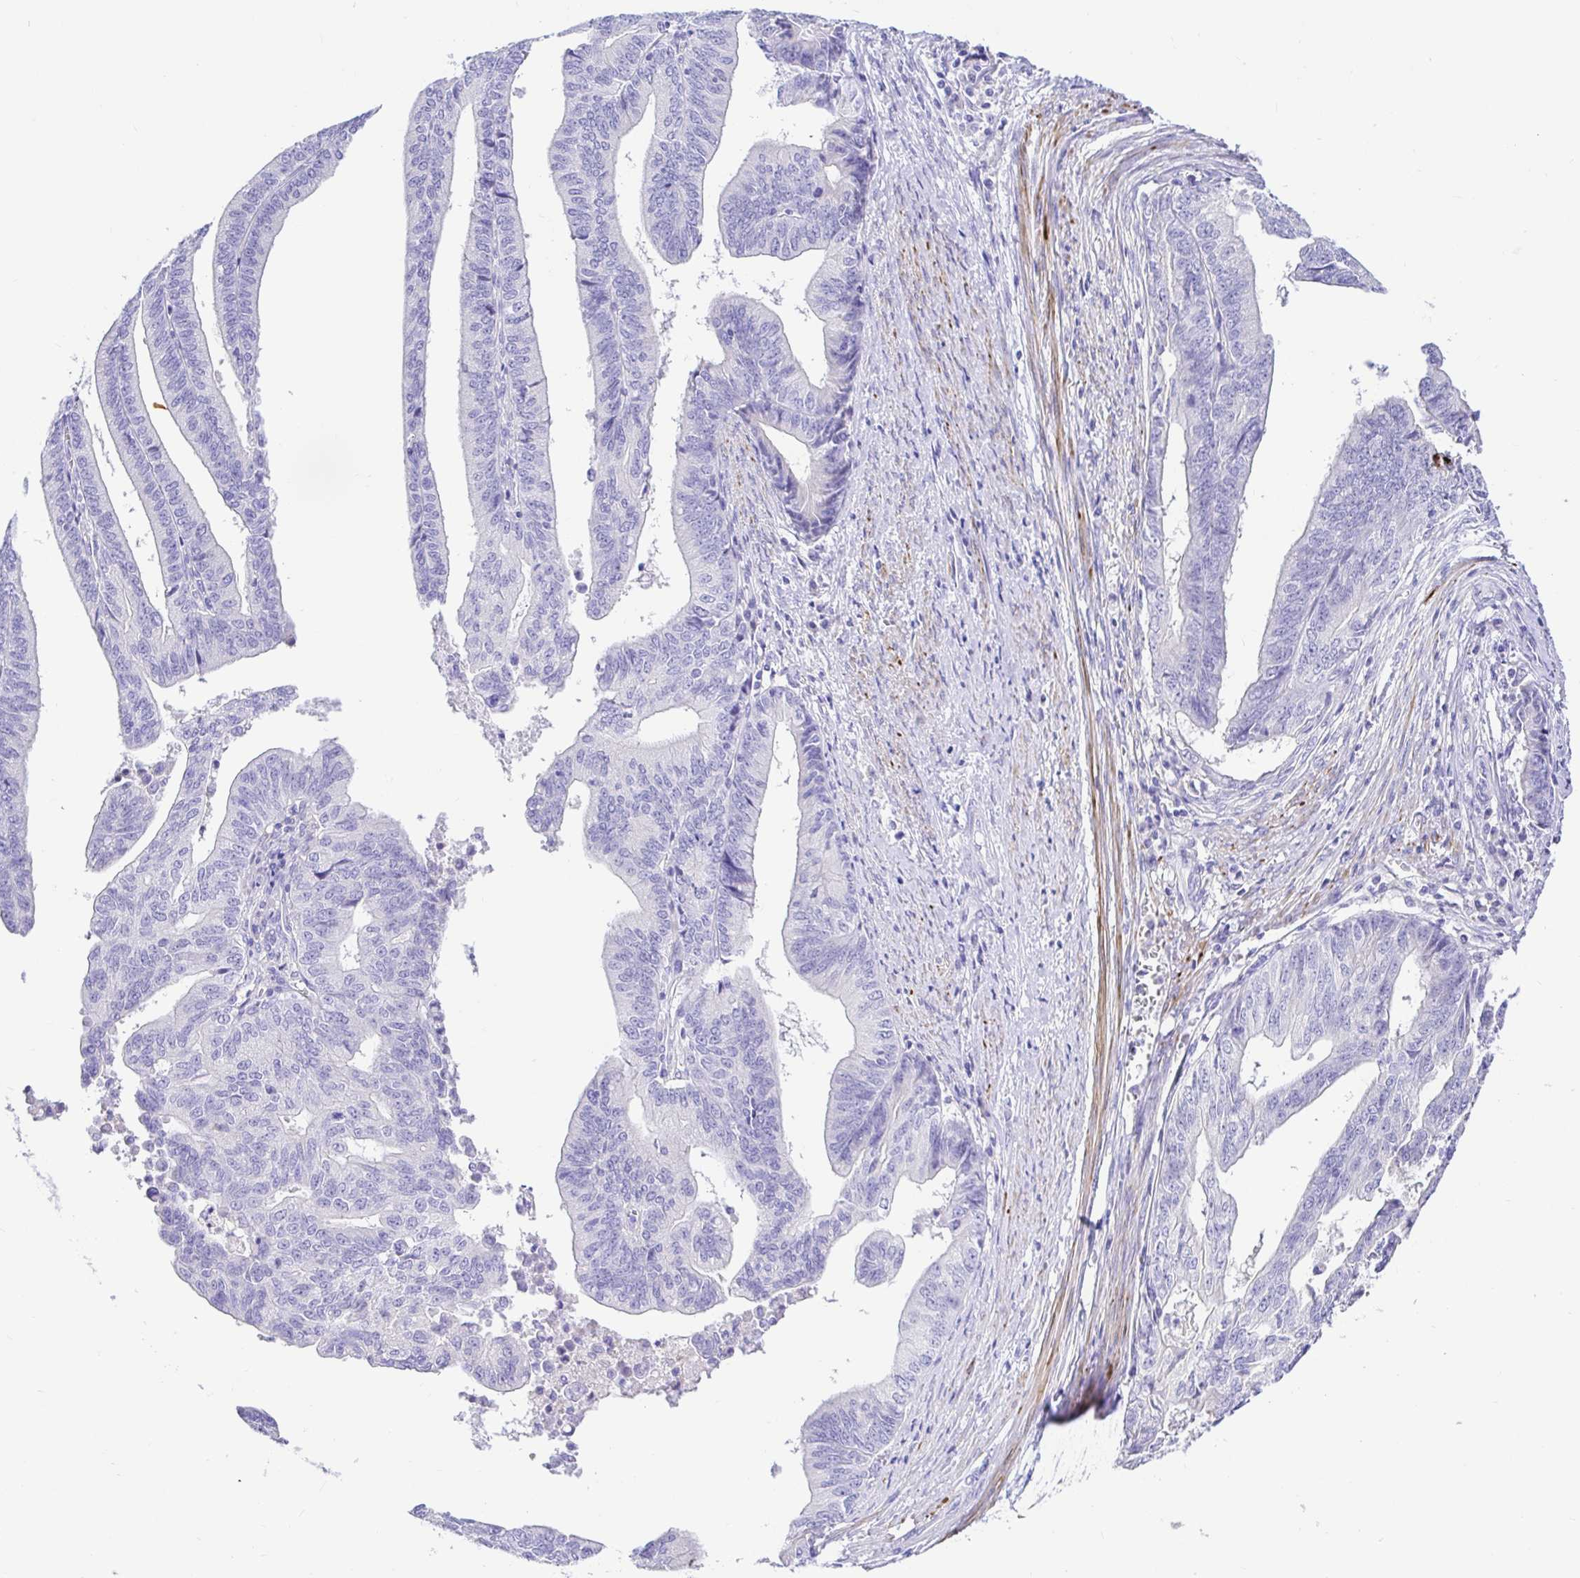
{"staining": {"intensity": "negative", "quantity": "none", "location": "none"}, "tissue": "endometrial cancer", "cell_type": "Tumor cells", "image_type": "cancer", "snomed": [{"axis": "morphology", "description": "Adenocarcinoma, NOS"}, {"axis": "topography", "description": "Endometrium"}], "caption": "Immunohistochemistry histopathology image of neoplastic tissue: human adenocarcinoma (endometrial) stained with DAB displays no significant protein positivity in tumor cells.", "gene": "BACE2", "patient": {"sex": "female", "age": 65}}